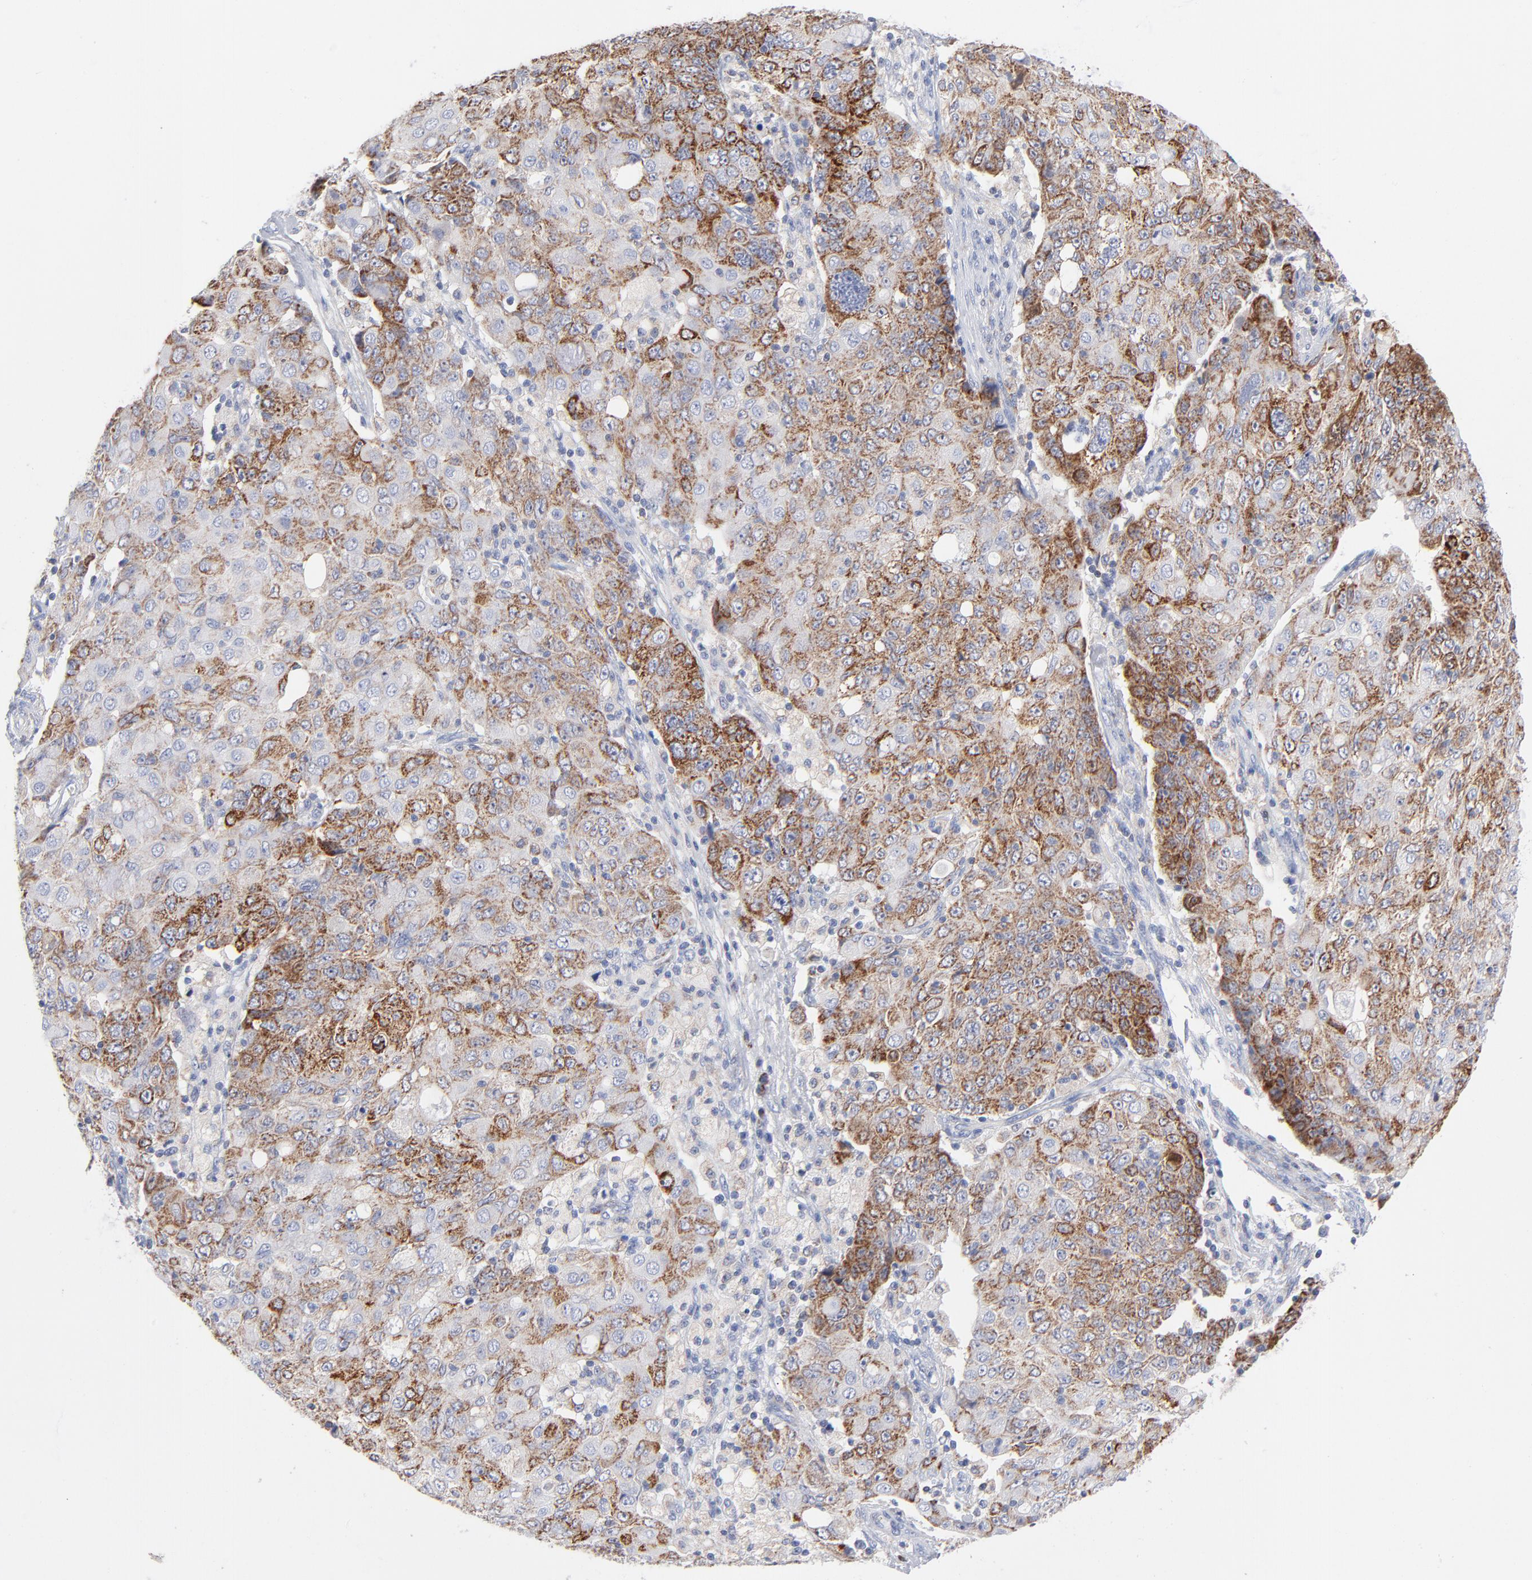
{"staining": {"intensity": "moderate", "quantity": "25%-75%", "location": "cytoplasmic/membranous"}, "tissue": "ovarian cancer", "cell_type": "Tumor cells", "image_type": "cancer", "snomed": [{"axis": "morphology", "description": "Carcinoma, endometroid"}, {"axis": "topography", "description": "Ovary"}], "caption": "Tumor cells reveal medium levels of moderate cytoplasmic/membranous positivity in approximately 25%-75% of cells in endometroid carcinoma (ovarian). (DAB (3,3'-diaminobenzidine) IHC, brown staining for protein, blue staining for nuclei).", "gene": "CHCHD10", "patient": {"sex": "female", "age": 42}}